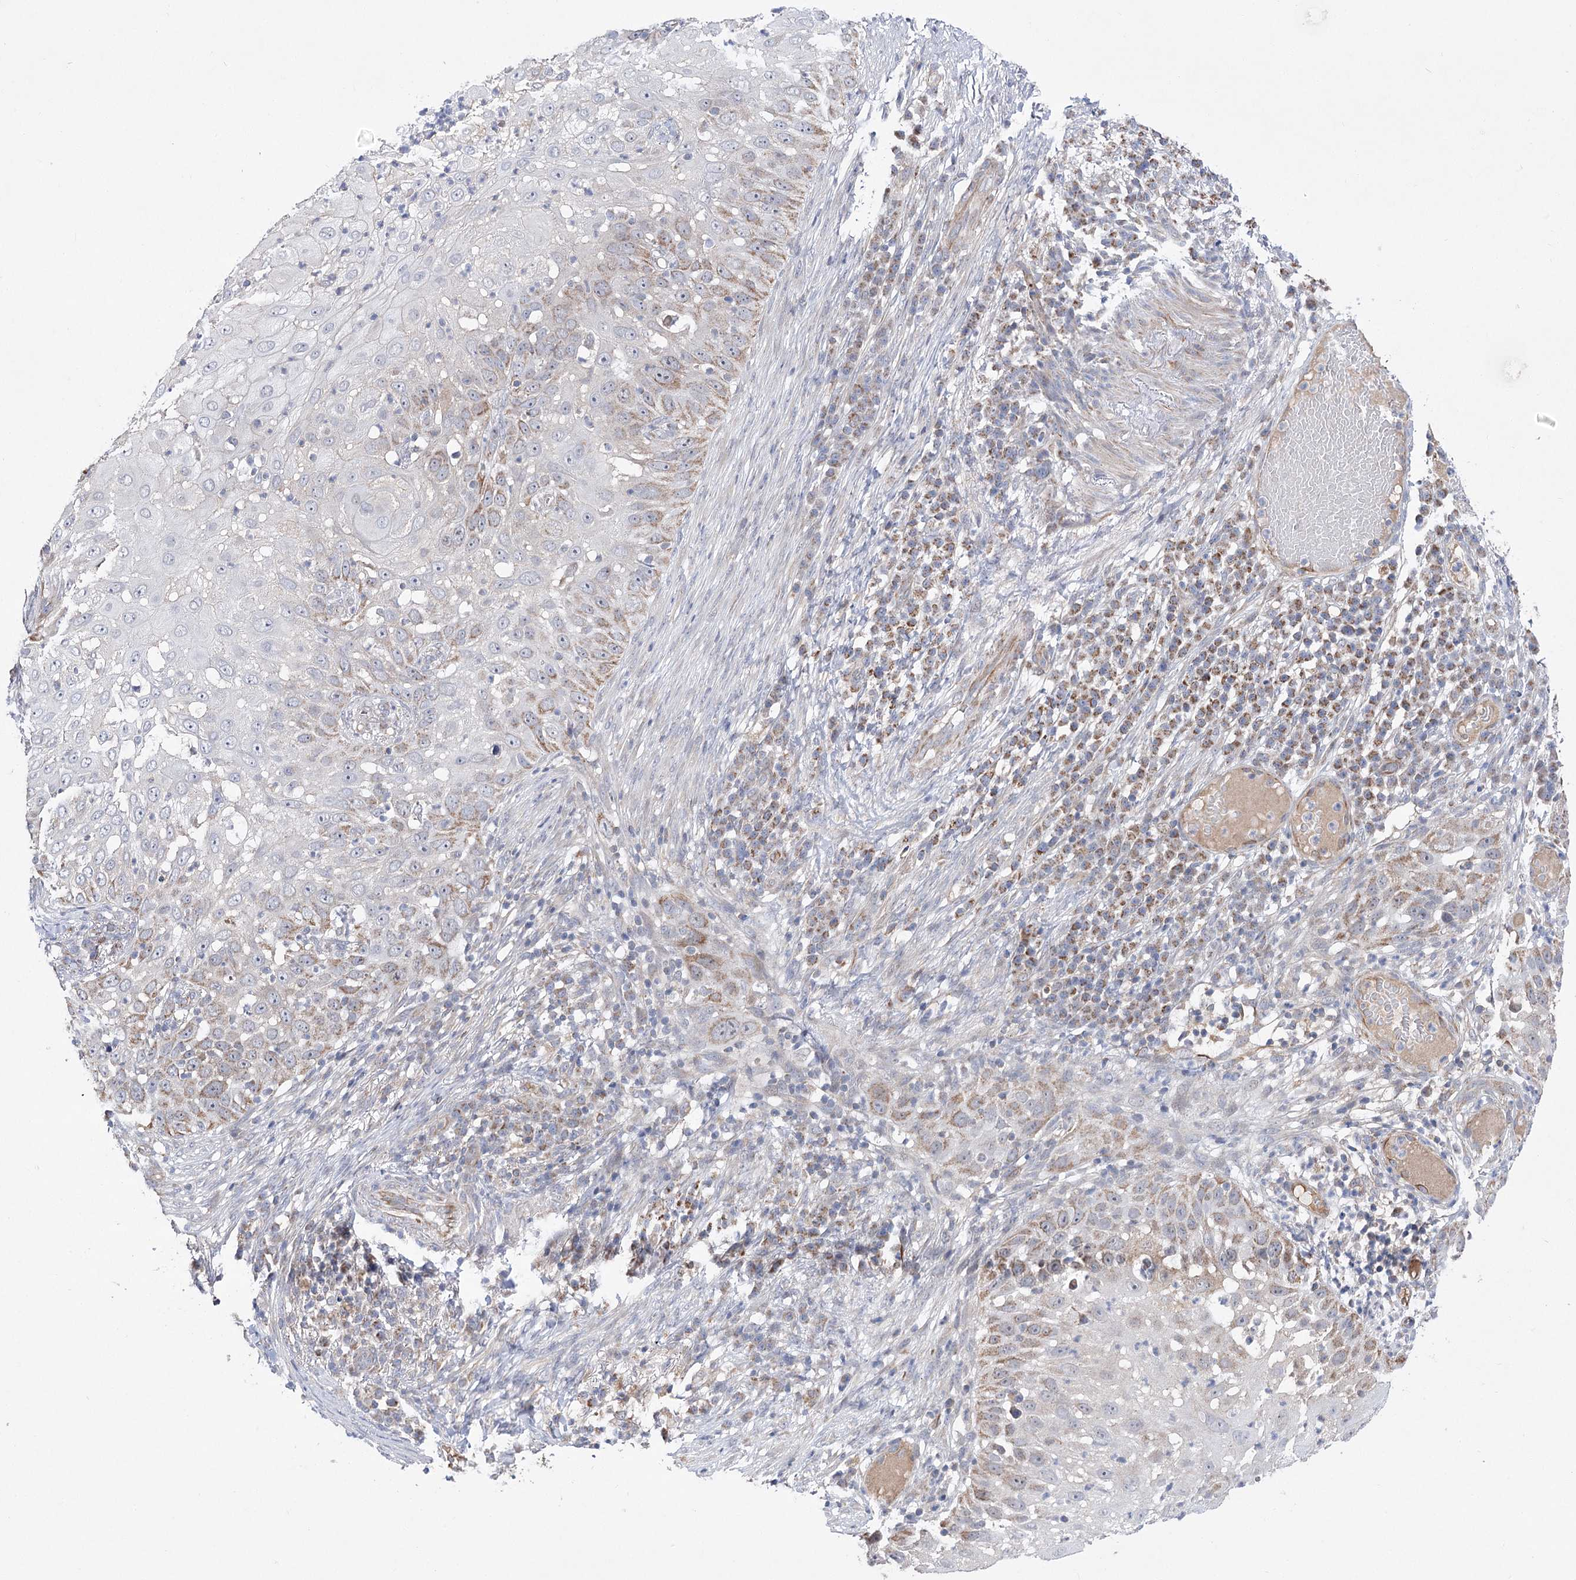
{"staining": {"intensity": "weak", "quantity": "<25%", "location": "cytoplasmic/membranous"}, "tissue": "skin cancer", "cell_type": "Tumor cells", "image_type": "cancer", "snomed": [{"axis": "morphology", "description": "Squamous cell carcinoma, NOS"}, {"axis": "topography", "description": "Skin"}], "caption": "Human skin cancer (squamous cell carcinoma) stained for a protein using IHC displays no positivity in tumor cells.", "gene": "ECHDC3", "patient": {"sex": "female", "age": 44}}